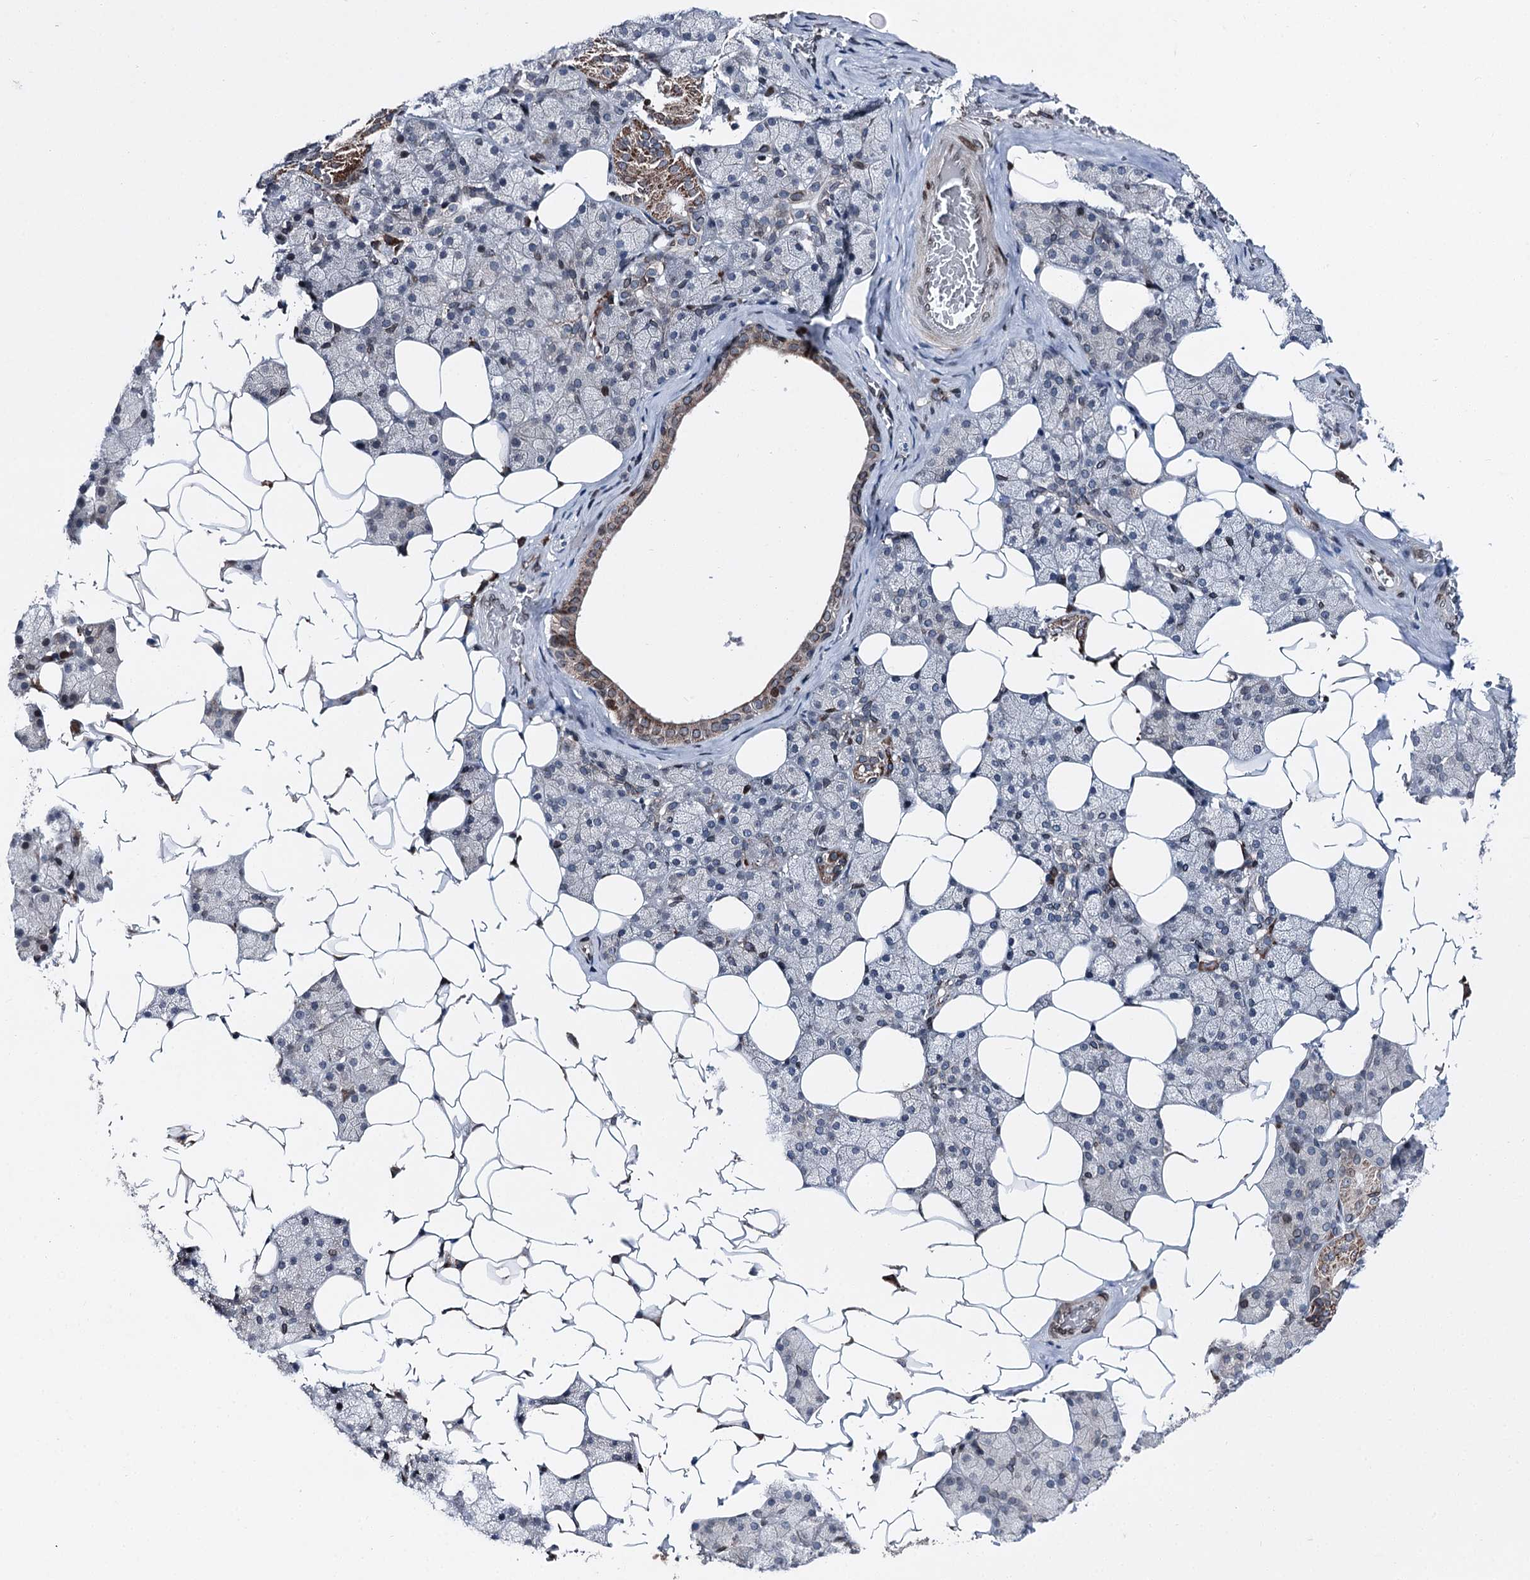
{"staining": {"intensity": "moderate", "quantity": "<25%", "location": "cytoplasmic/membranous"}, "tissue": "salivary gland", "cell_type": "Glandular cells", "image_type": "normal", "snomed": [{"axis": "morphology", "description": "Normal tissue, NOS"}, {"axis": "topography", "description": "Salivary gland"}], "caption": "Immunohistochemistry (IHC) micrograph of unremarkable human salivary gland stained for a protein (brown), which exhibits low levels of moderate cytoplasmic/membranous staining in about <25% of glandular cells.", "gene": "MRPL14", "patient": {"sex": "female", "age": 33}}